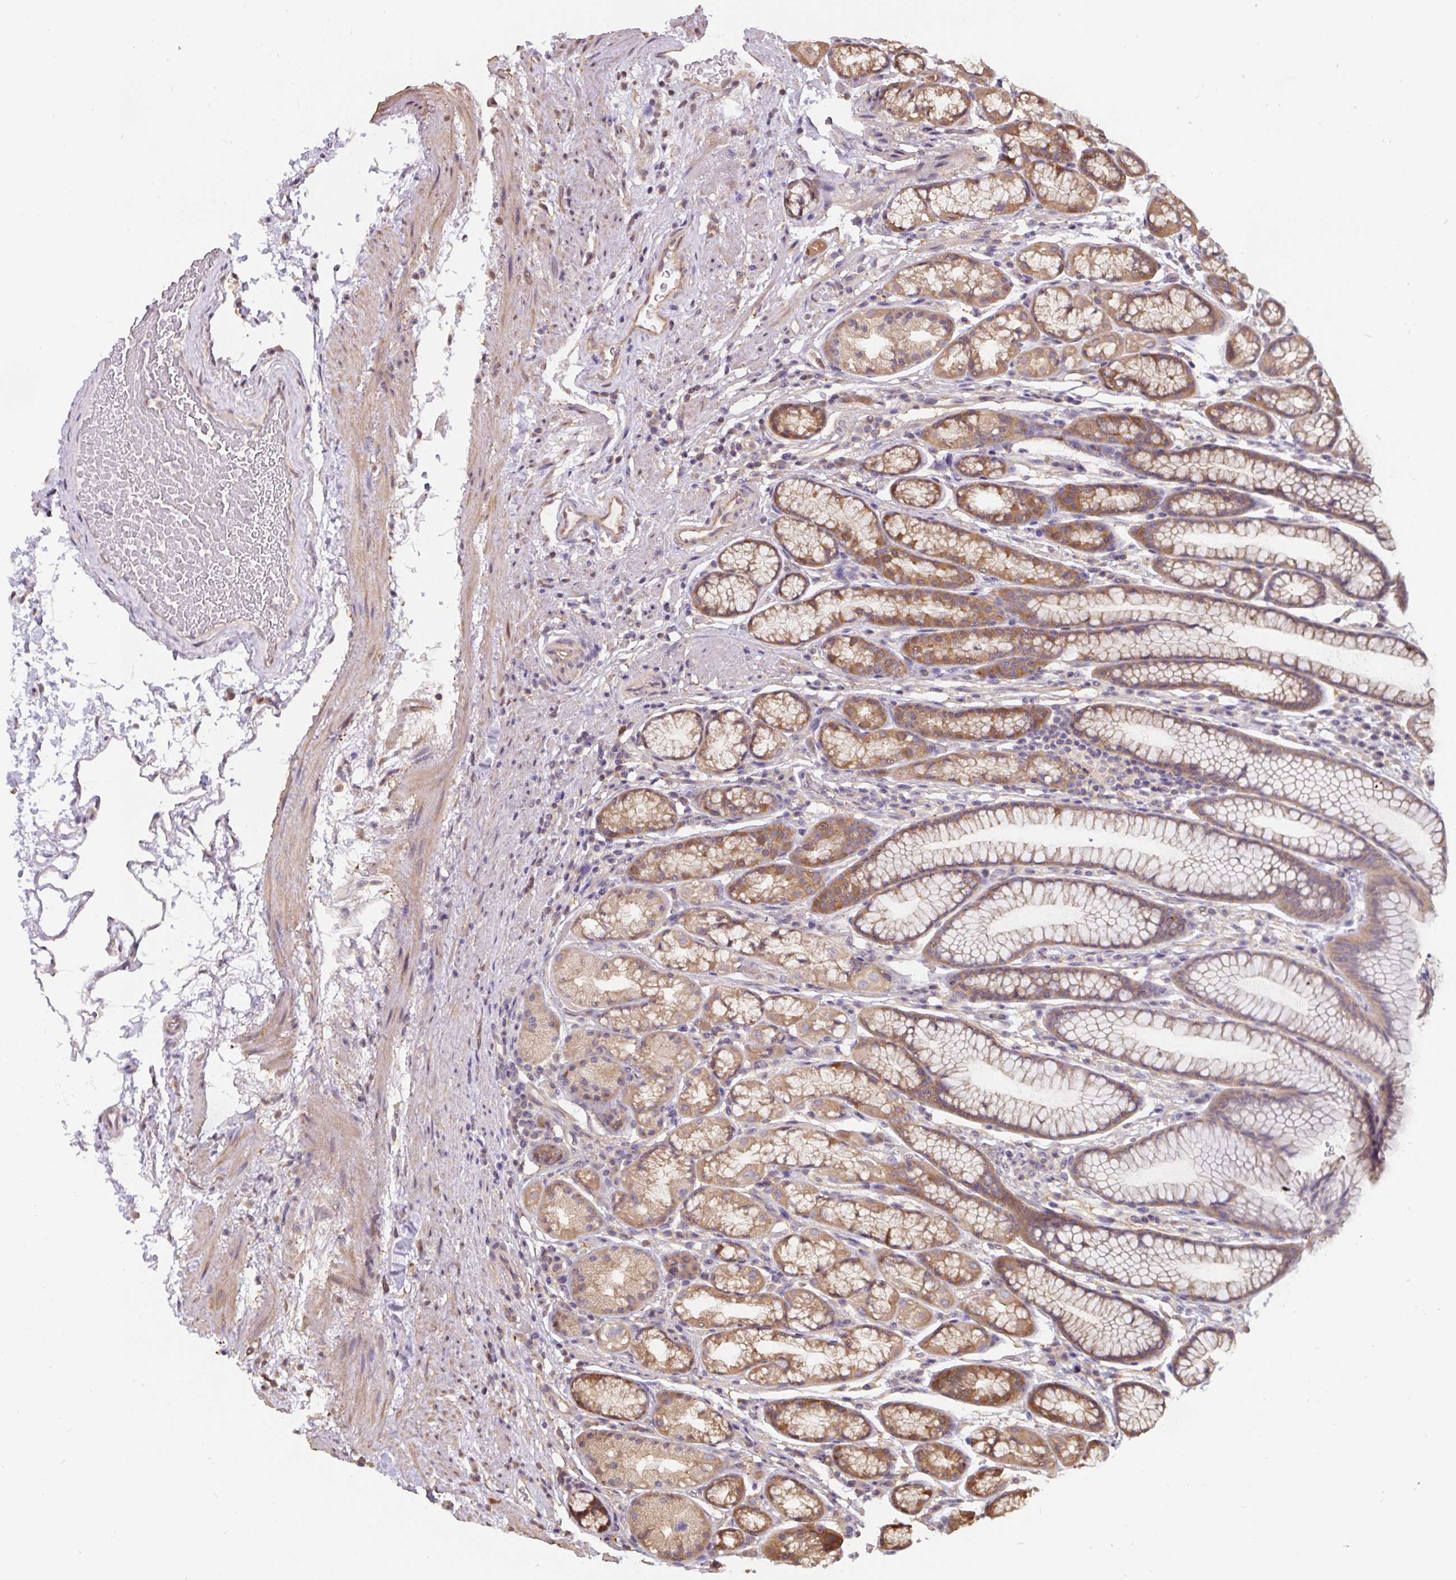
{"staining": {"intensity": "moderate", "quantity": ">75%", "location": "cytoplasmic/membranous"}, "tissue": "stomach", "cell_type": "Glandular cells", "image_type": "normal", "snomed": [{"axis": "morphology", "description": "Normal tissue, NOS"}, {"axis": "topography", "description": "Stomach, lower"}], "caption": "Stomach stained with immunohistochemistry exhibits moderate cytoplasmic/membranous positivity in approximately >75% of glandular cells.", "gene": "ST13", "patient": {"sex": "male", "age": 67}}